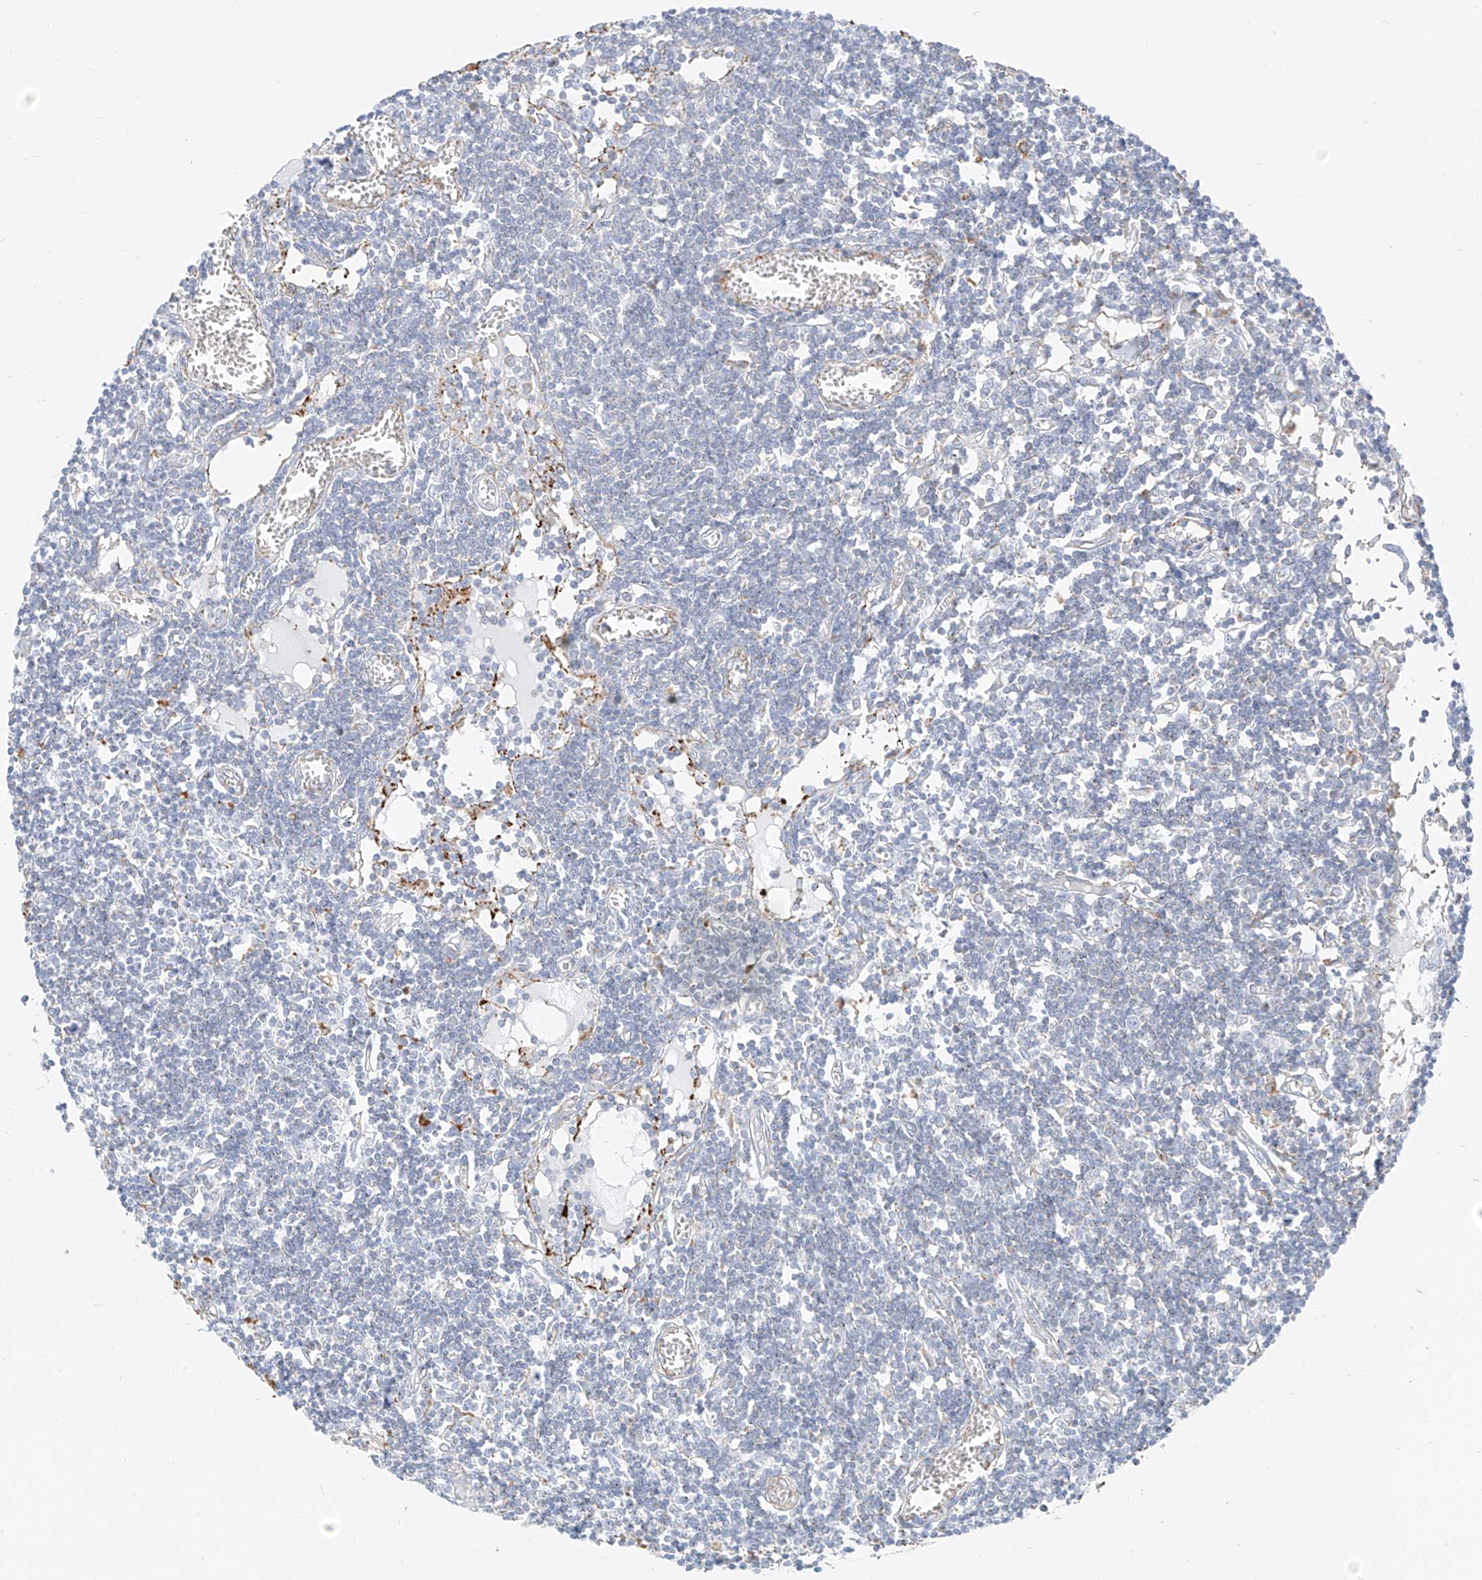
{"staining": {"intensity": "moderate", "quantity": "25%-75%", "location": "cytoplasmic/membranous"}, "tissue": "lymph node", "cell_type": "Germinal center cells", "image_type": "normal", "snomed": [{"axis": "morphology", "description": "Normal tissue, NOS"}, {"axis": "topography", "description": "Lymph node"}], "caption": "Protein expression analysis of benign human lymph node reveals moderate cytoplasmic/membranous positivity in about 25%-75% of germinal center cells.", "gene": "SLC35F6", "patient": {"sex": "female", "age": 11}}